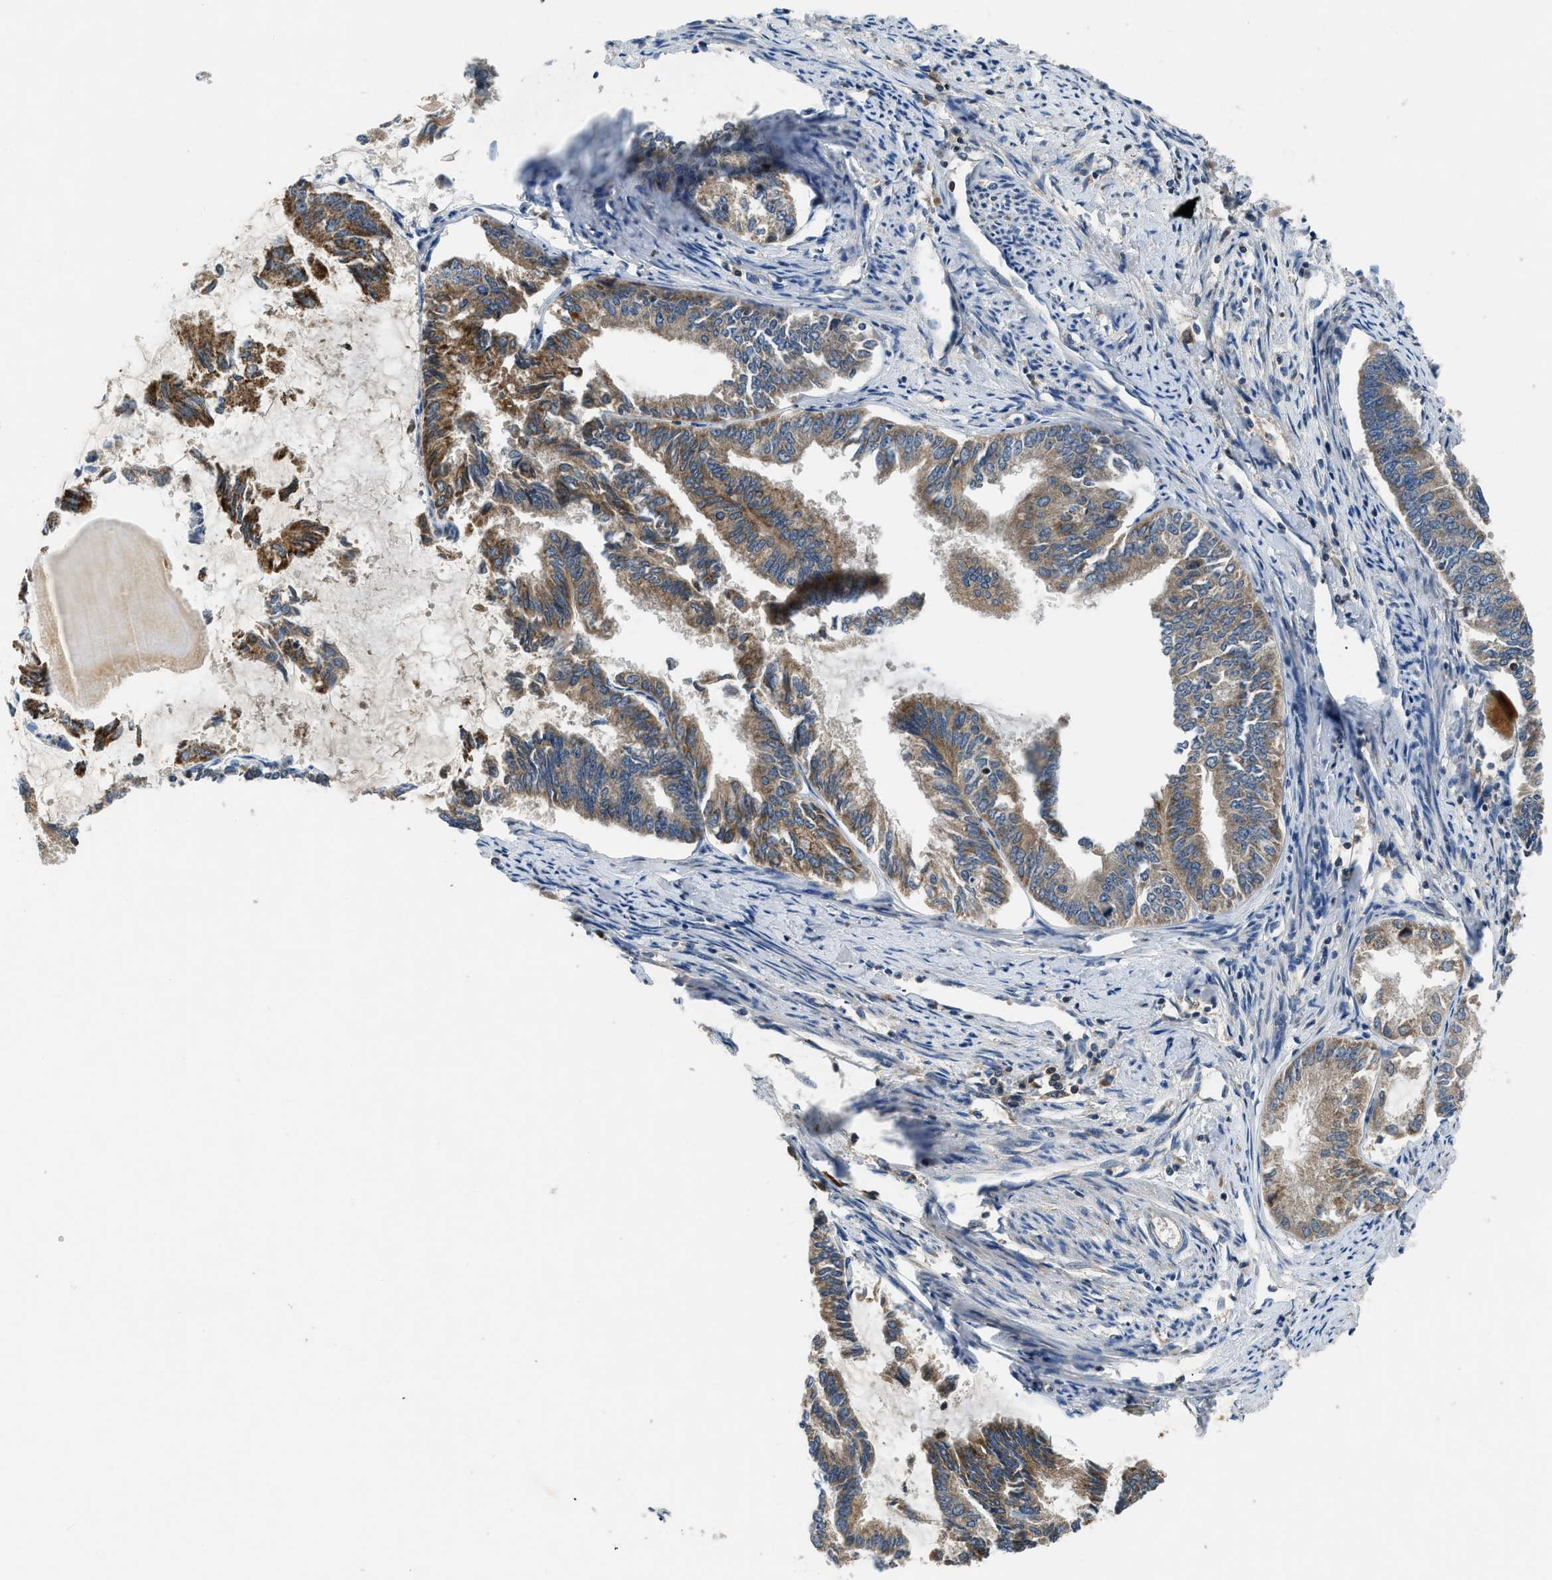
{"staining": {"intensity": "moderate", "quantity": ">75%", "location": "cytoplasmic/membranous"}, "tissue": "endometrial cancer", "cell_type": "Tumor cells", "image_type": "cancer", "snomed": [{"axis": "morphology", "description": "Adenocarcinoma, NOS"}, {"axis": "topography", "description": "Endometrium"}], "caption": "Human endometrial adenocarcinoma stained for a protein (brown) exhibits moderate cytoplasmic/membranous positive staining in approximately >75% of tumor cells.", "gene": "PAFAH2", "patient": {"sex": "female", "age": 86}}